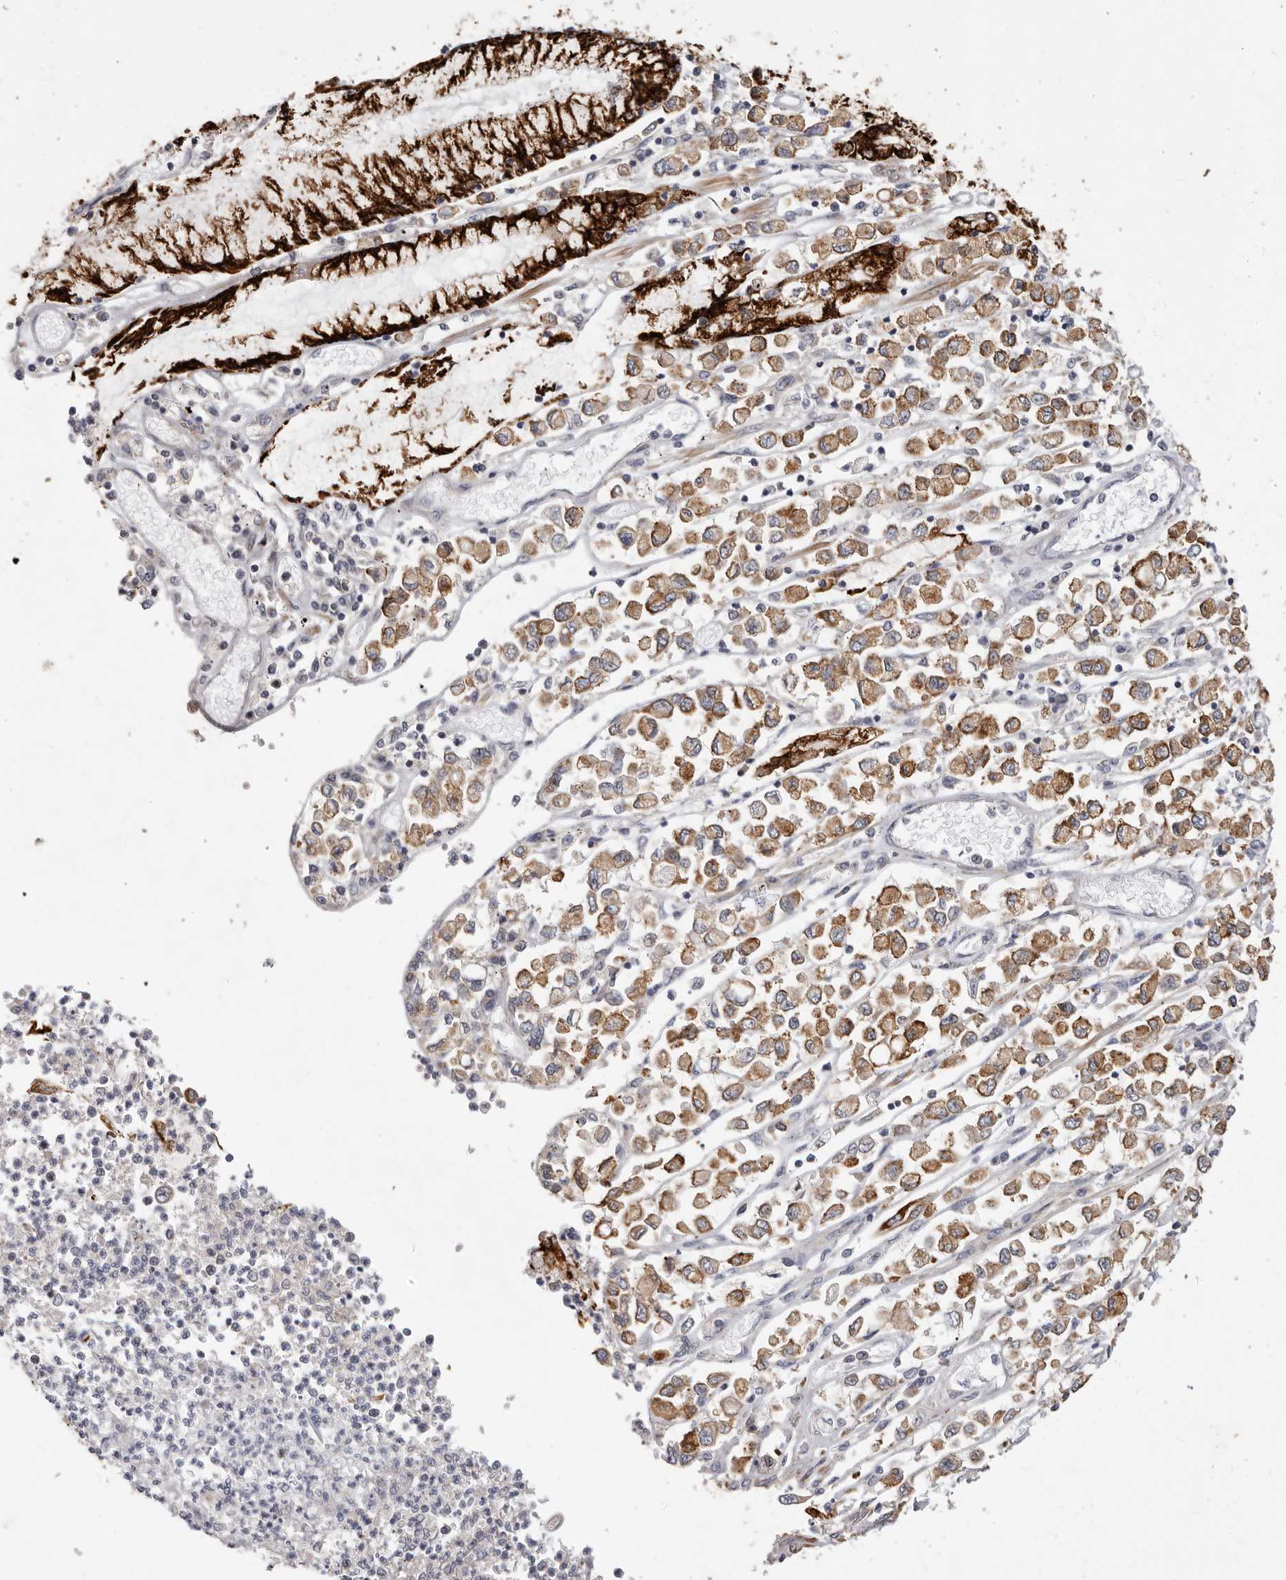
{"staining": {"intensity": "moderate", "quantity": ">75%", "location": "cytoplasmic/membranous"}, "tissue": "stomach cancer", "cell_type": "Tumor cells", "image_type": "cancer", "snomed": [{"axis": "morphology", "description": "Adenocarcinoma, NOS"}, {"axis": "topography", "description": "Stomach"}], "caption": "An IHC image of neoplastic tissue is shown. Protein staining in brown highlights moderate cytoplasmic/membranous positivity in stomach cancer within tumor cells.", "gene": "TFB2M", "patient": {"sex": "female", "age": 76}}